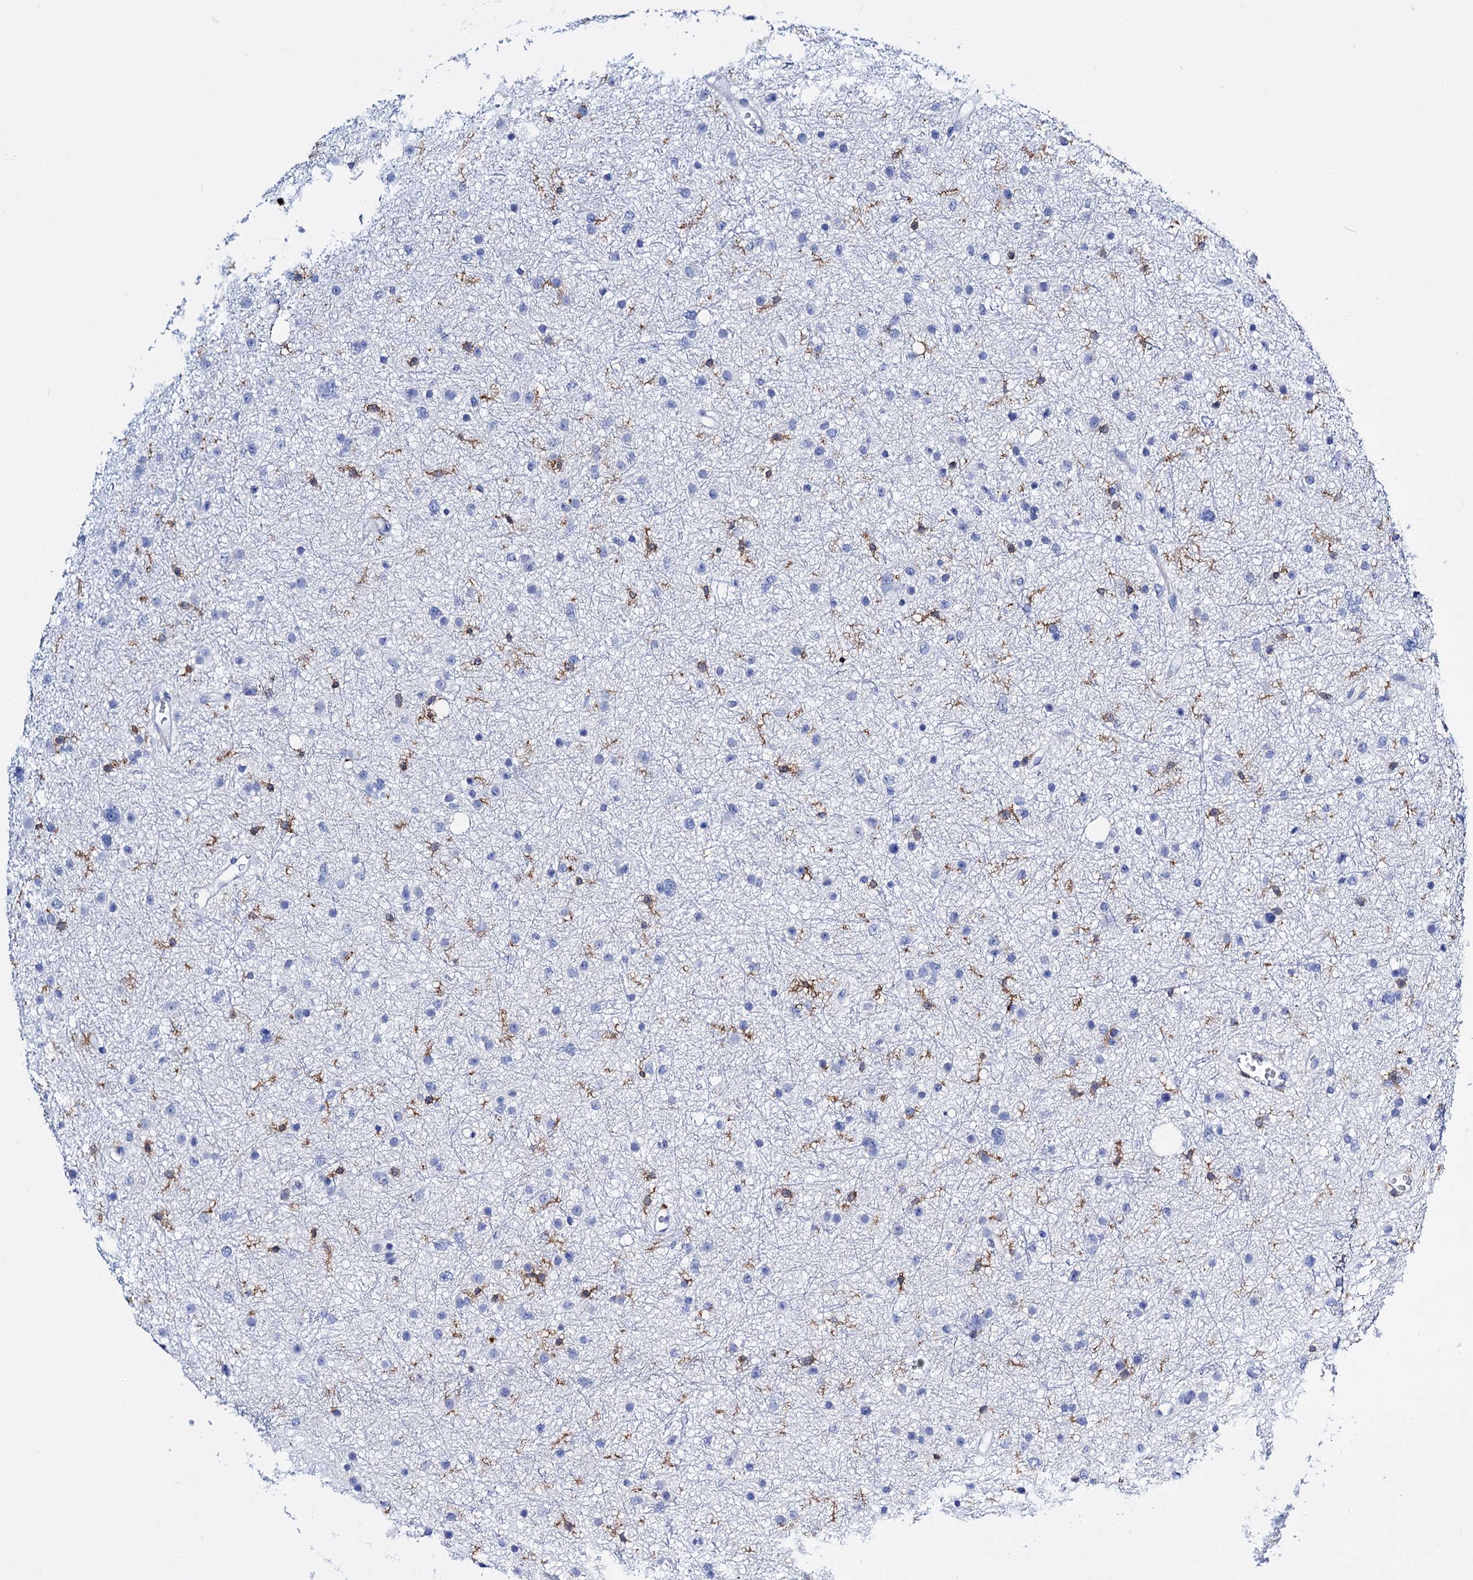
{"staining": {"intensity": "negative", "quantity": "none", "location": "none"}, "tissue": "glioma", "cell_type": "Tumor cells", "image_type": "cancer", "snomed": [{"axis": "morphology", "description": "Glioma, malignant, Low grade"}, {"axis": "topography", "description": "Cerebral cortex"}], "caption": "Photomicrograph shows no significant protein staining in tumor cells of glioma. The staining is performed using DAB (3,3'-diaminobenzidine) brown chromogen with nuclei counter-stained in using hematoxylin.", "gene": "DEF6", "patient": {"sex": "female", "age": 39}}